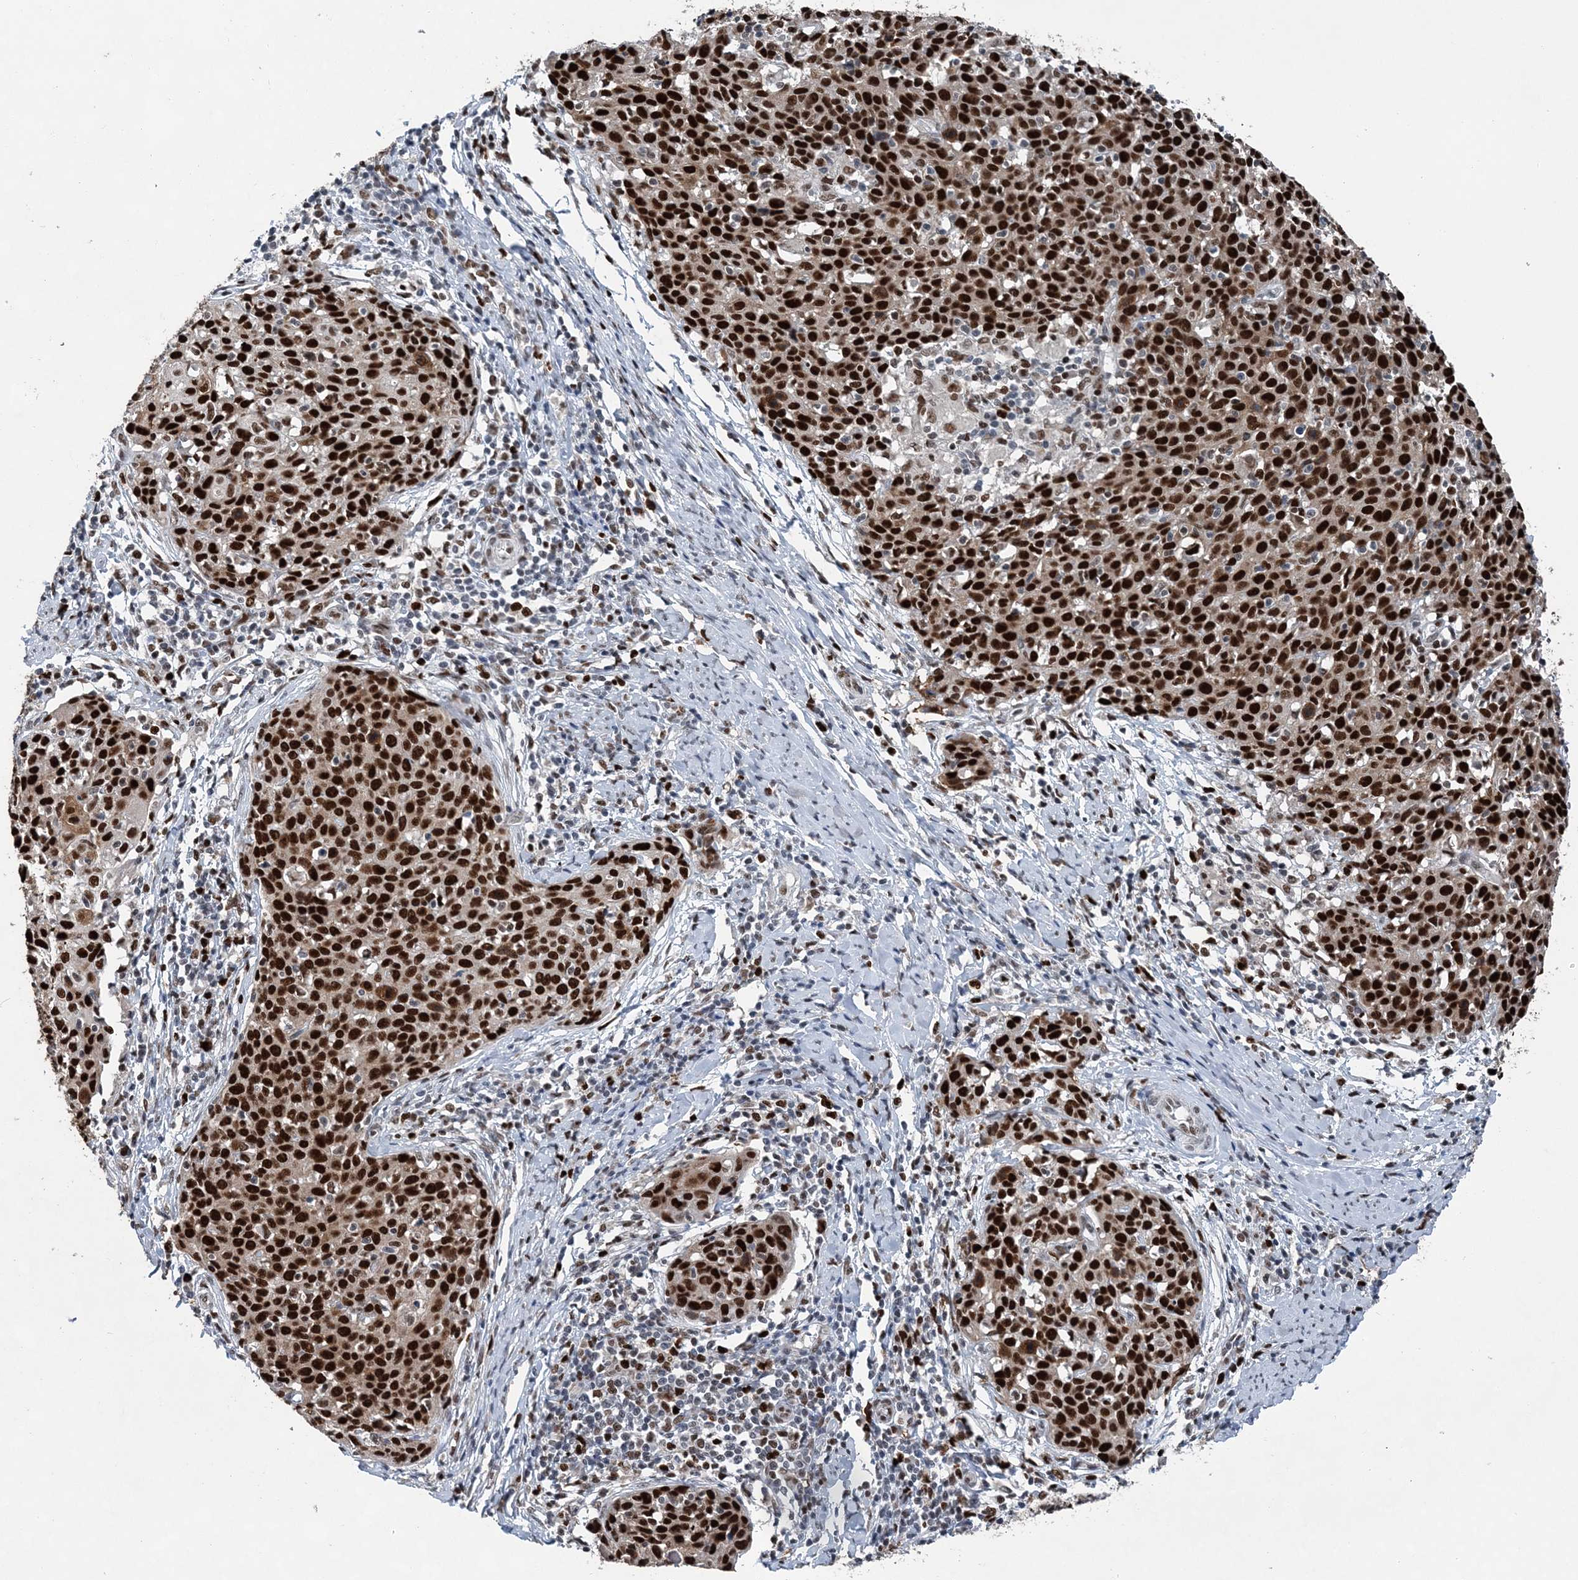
{"staining": {"intensity": "strong", "quantity": ">75%", "location": "nuclear"}, "tissue": "cervical cancer", "cell_type": "Tumor cells", "image_type": "cancer", "snomed": [{"axis": "morphology", "description": "Squamous cell carcinoma, NOS"}, {"axis": "topography", "description": "Cervix"}], "caption": "Strong nuclear positivity is seen in approximately >75% of tumor cells in squamous cell carcinoma (cervical). Nuclei are stained in blue.", "gene": "HAT1", "patient": {"sex": "female", "age": 38}}